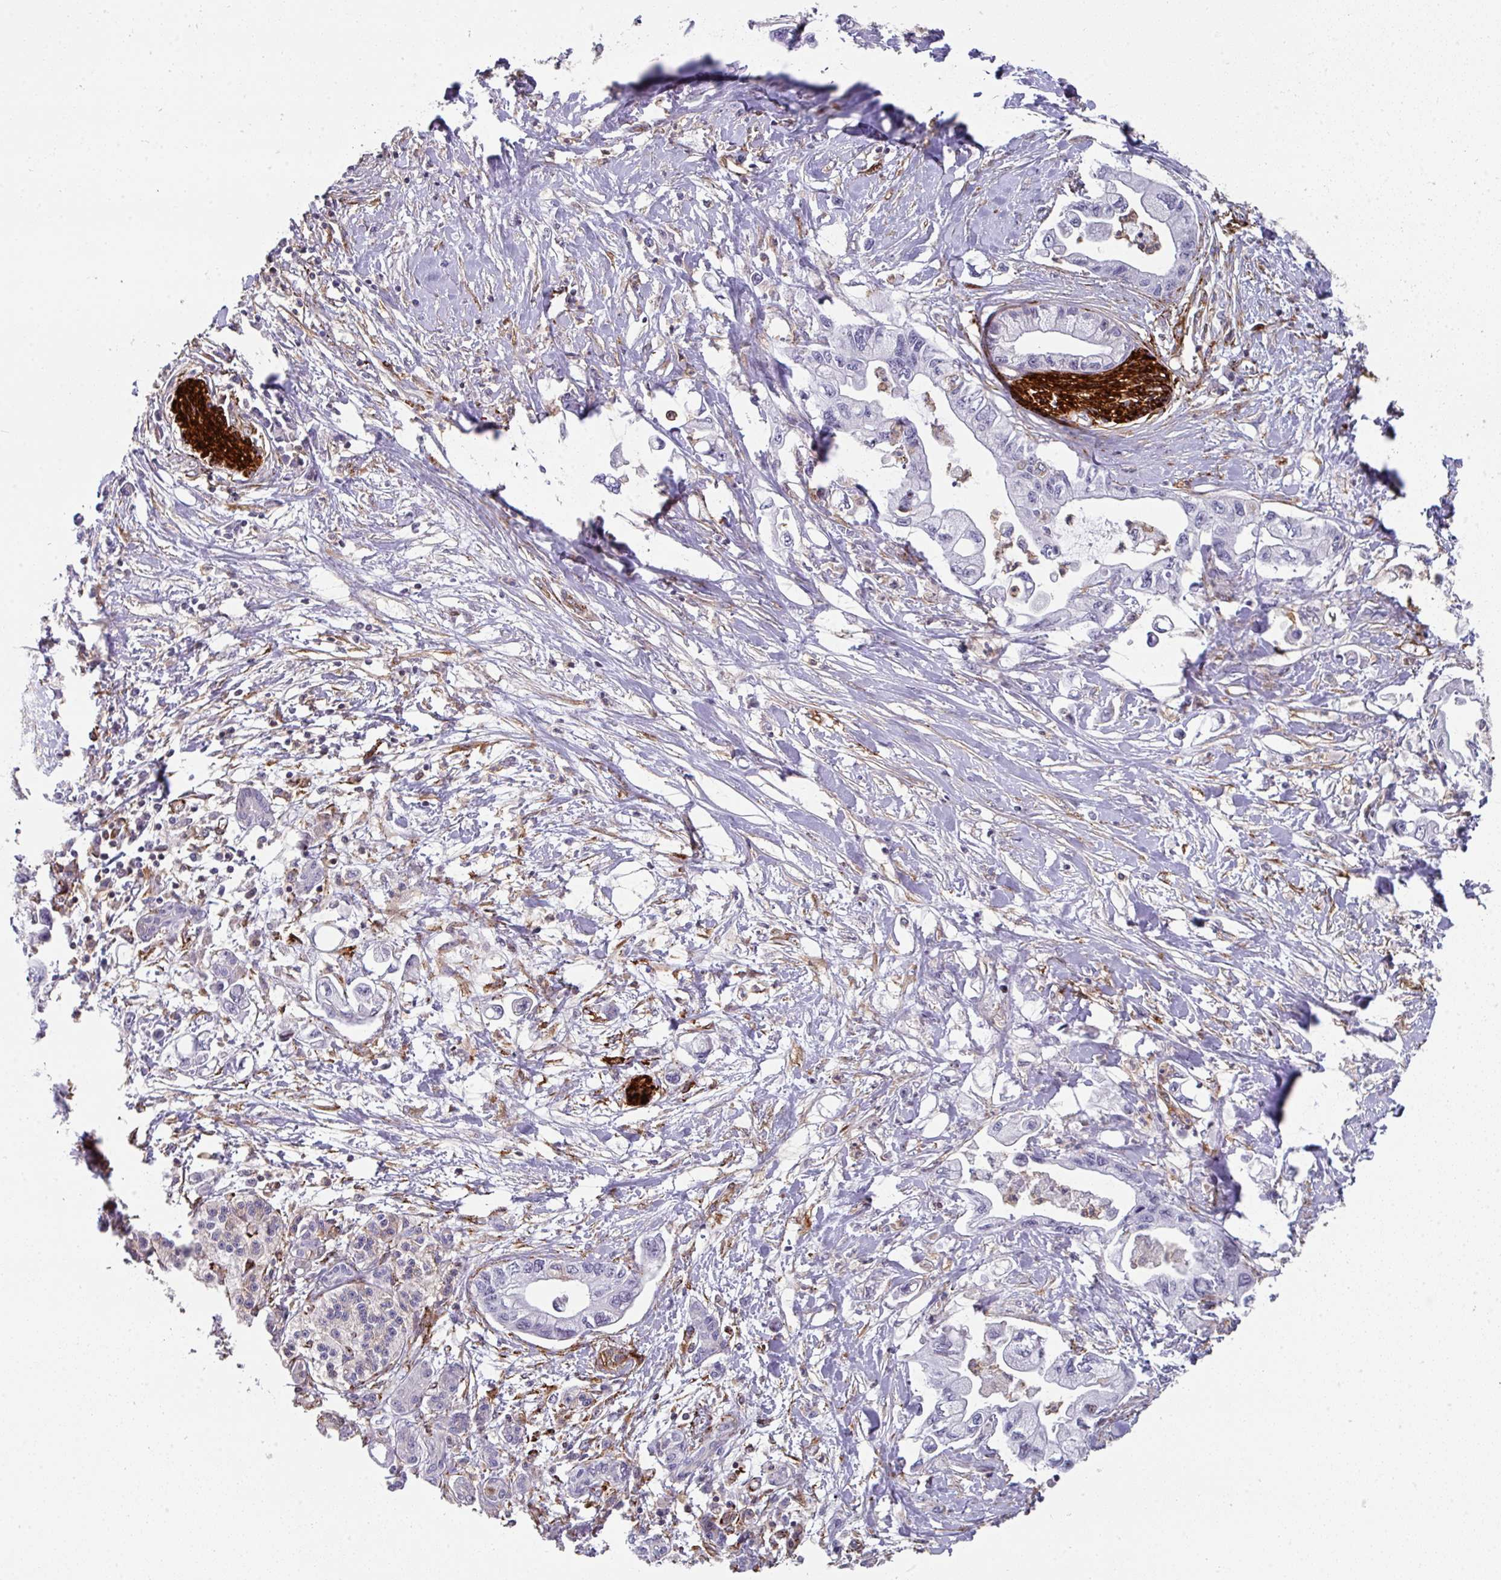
{"staining": {"intensity": "negative", "quantity": "none", "location": "none"}, "tissue": "pancreatic cancer", "cell_type": "Tumor cells", "image_type": "cancer", "snomed": [{"axis": "morphology", "description": "Adenocarcinoma, NOS"}, {"axis": "topography", "description": "Pancreas"}], "caption": "Immunohistochemistry (IHC) of pancreatic adenocarcinoma reveals no expression in tumor cells.", "gene": "BEND5", "patient": {"sex": "male", "age": 61}}